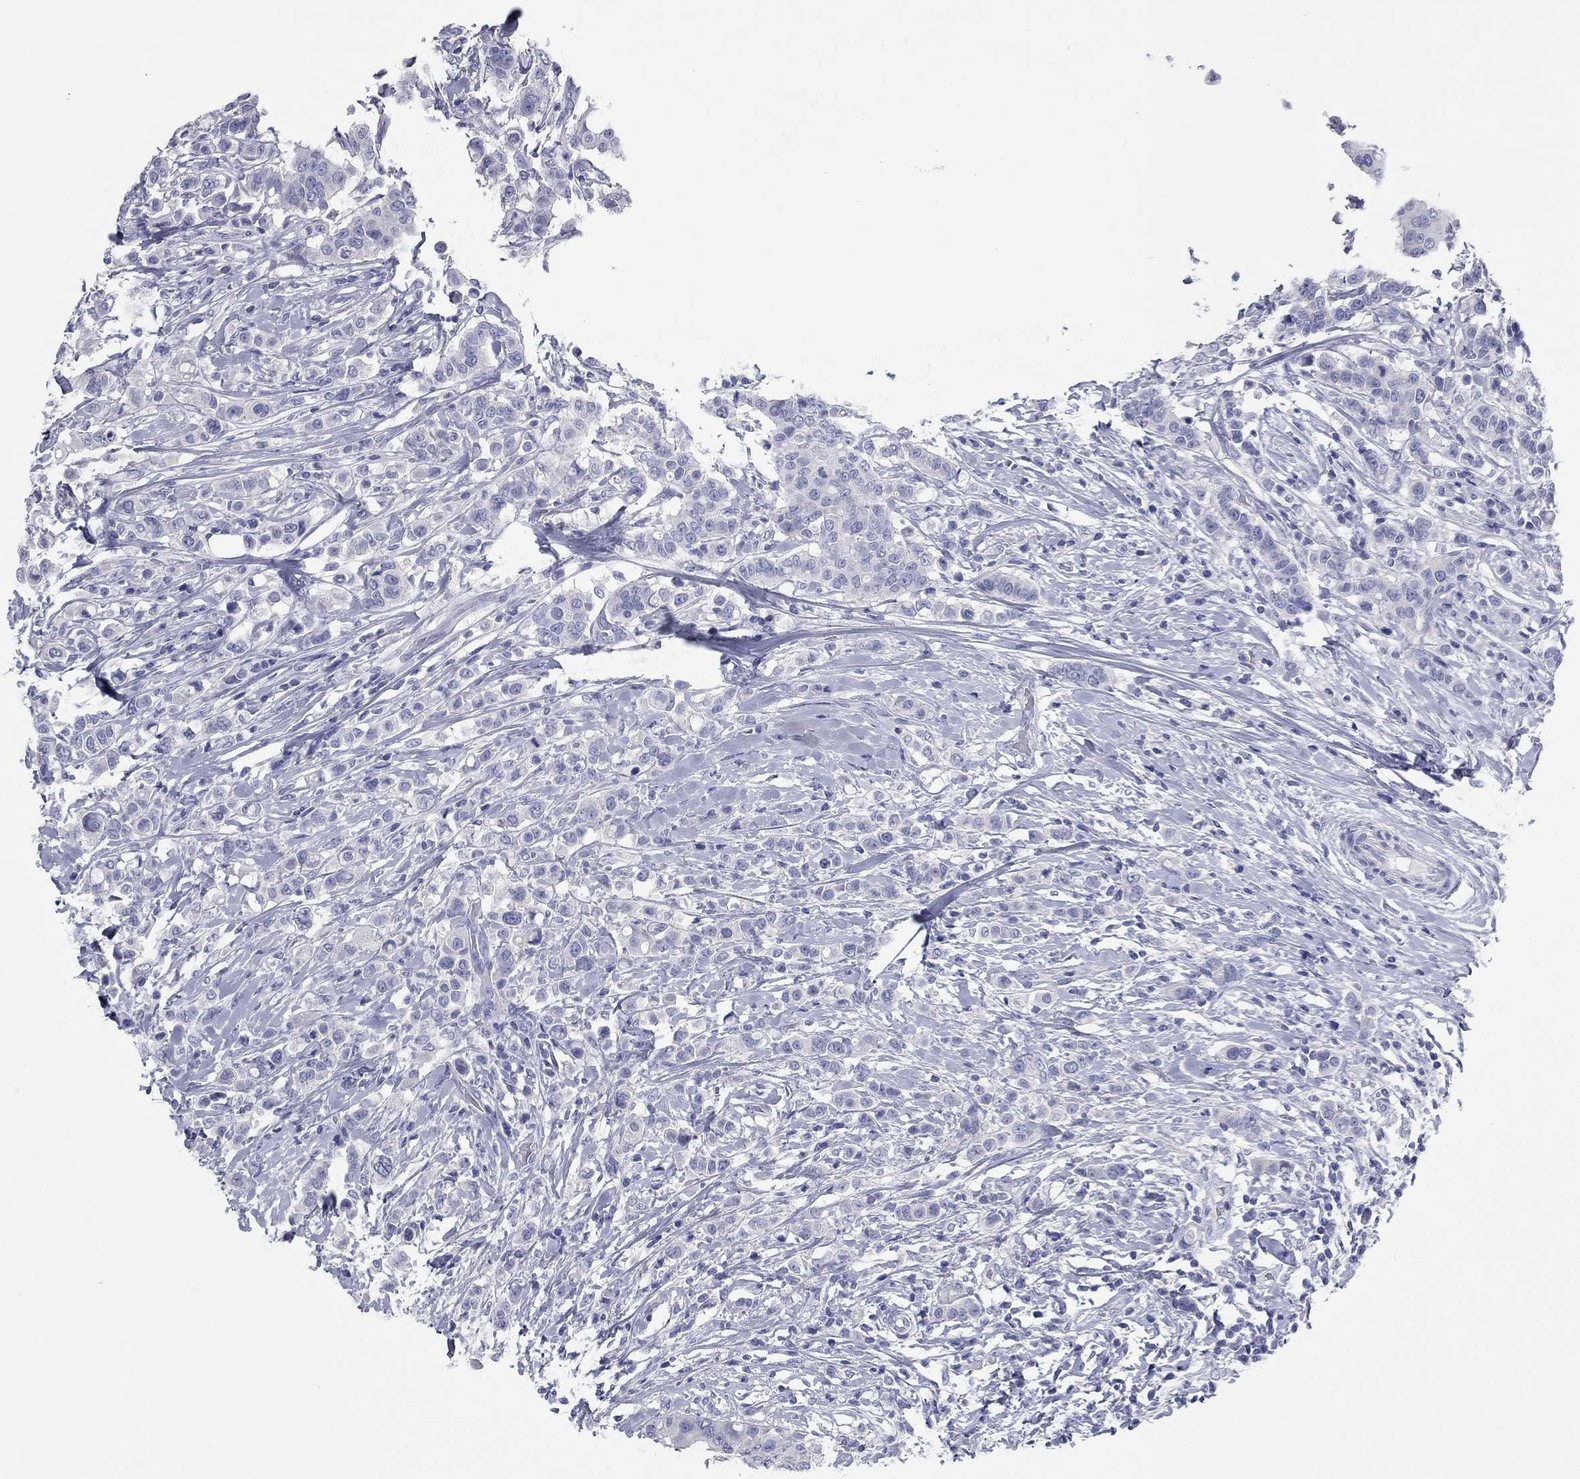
{"staining": {"intensity": "negative", "quantity": "none", "location": "none"}, "tissue": "breast cancer", "cell_type": "Tumor cells", "image_type": "cancer", "snomed": [{"axis": "morphology", "description": "Duct carcinoma"}, {"axis": "topography", "description": "Breast"}], "caption": "DAB immunohistochemical staining of human breast cancer (intraductal carcinoma) exhibits no significant positivity in tumor cells.", "gene": "KIRREL2", "patient": {"sex": "female", "age": 27}}